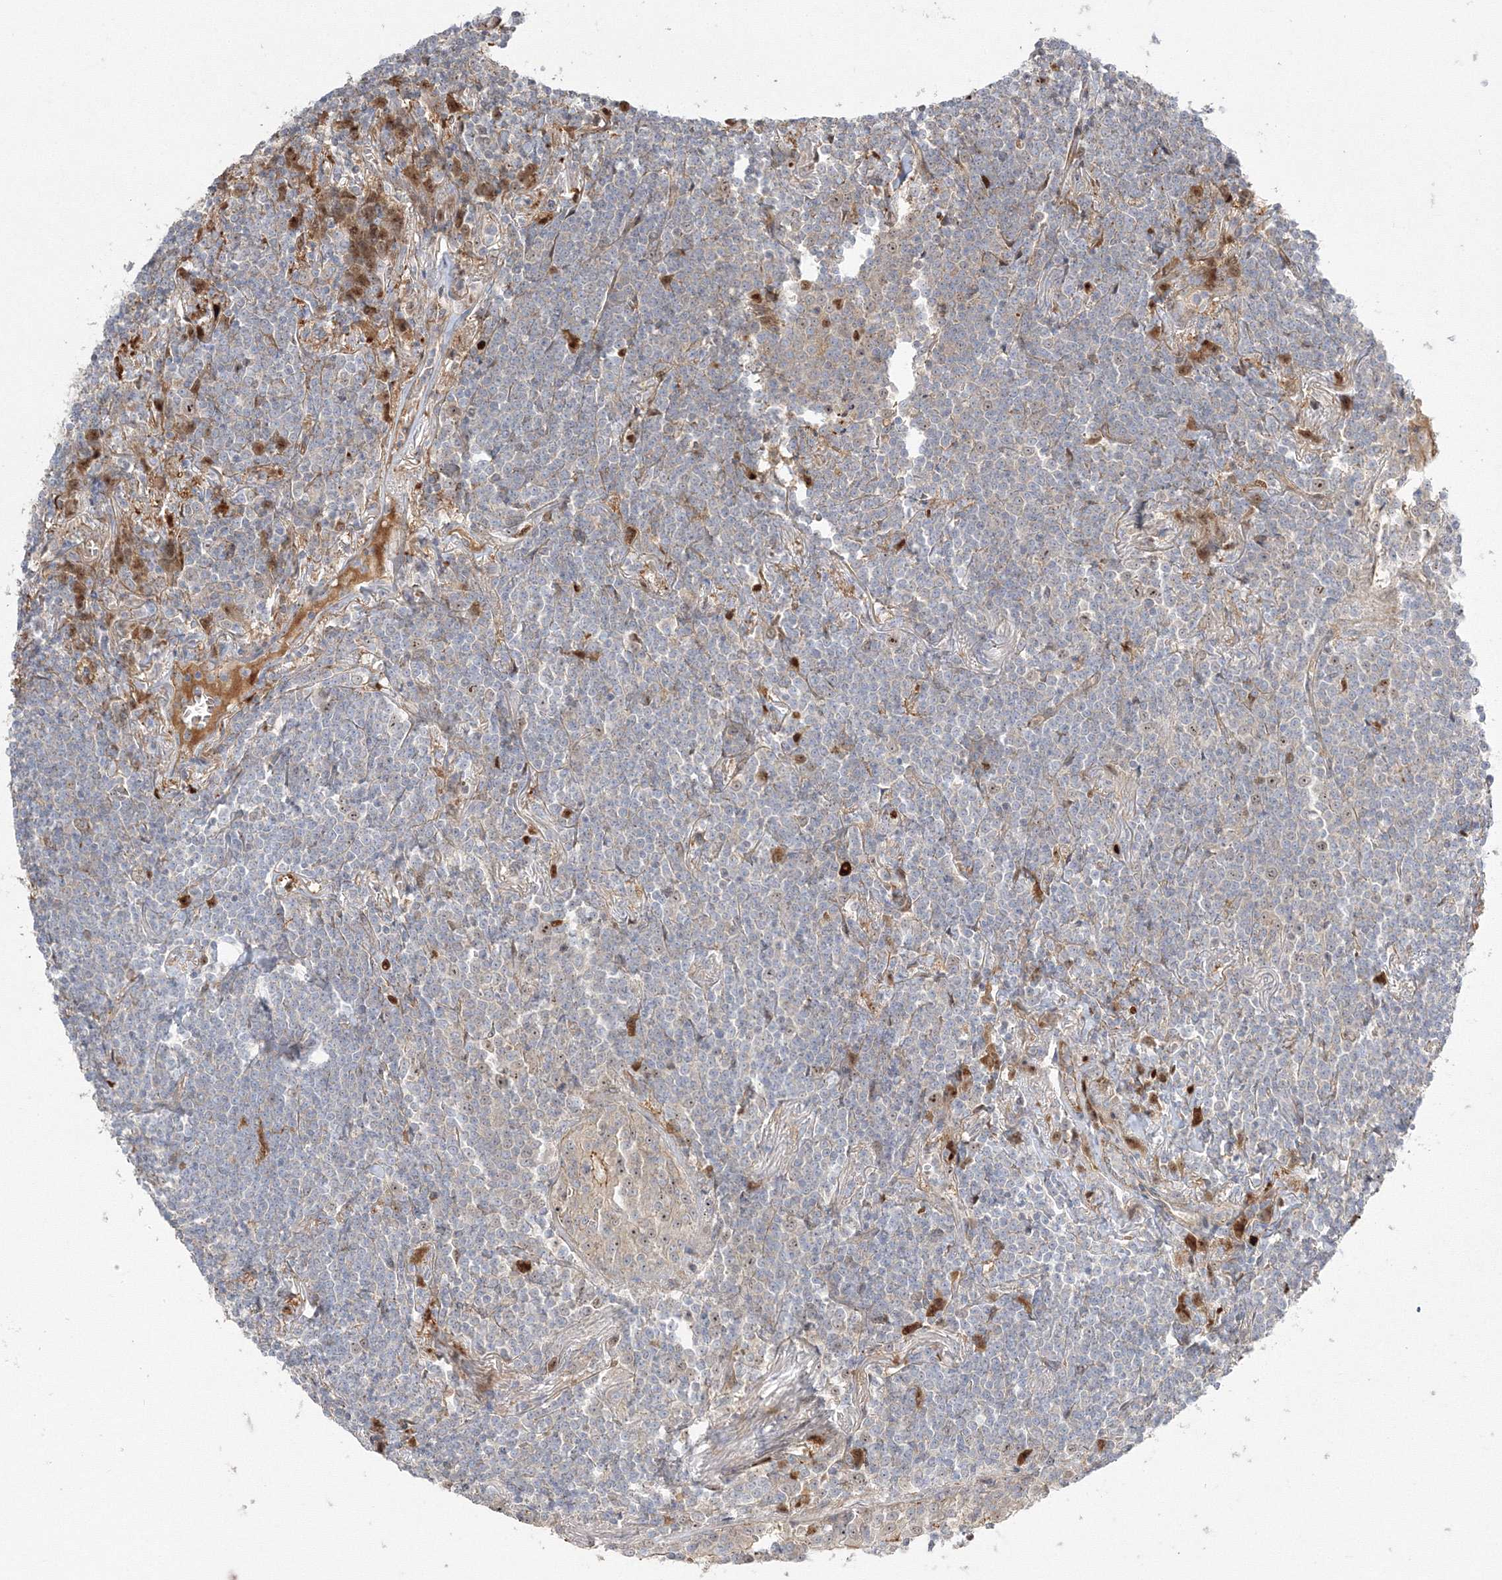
{"staining": {"intensity": "moderate", "quantity": "<25%", "location": "nuclear"}, "tissue": "lymphoma", "cell_type": "Tumor cells", "image_type": "cancer", "snomed": [{"axis": "morphology", "description": "Malignant lymphoma, non-Hodgkin's type, Low grade"}, {"axis": "topography", "description": "Lung"}], "caption": "The photomicrograph demonstrates immunohistochemical staining of low-grade malignant lymphoma, non-Hodgkin's type. There is moderate nuclear staining is present in approximately <25% of tumor cells.", "gene": "NPM3", "patient": {"sex": "female", "age": 71}}